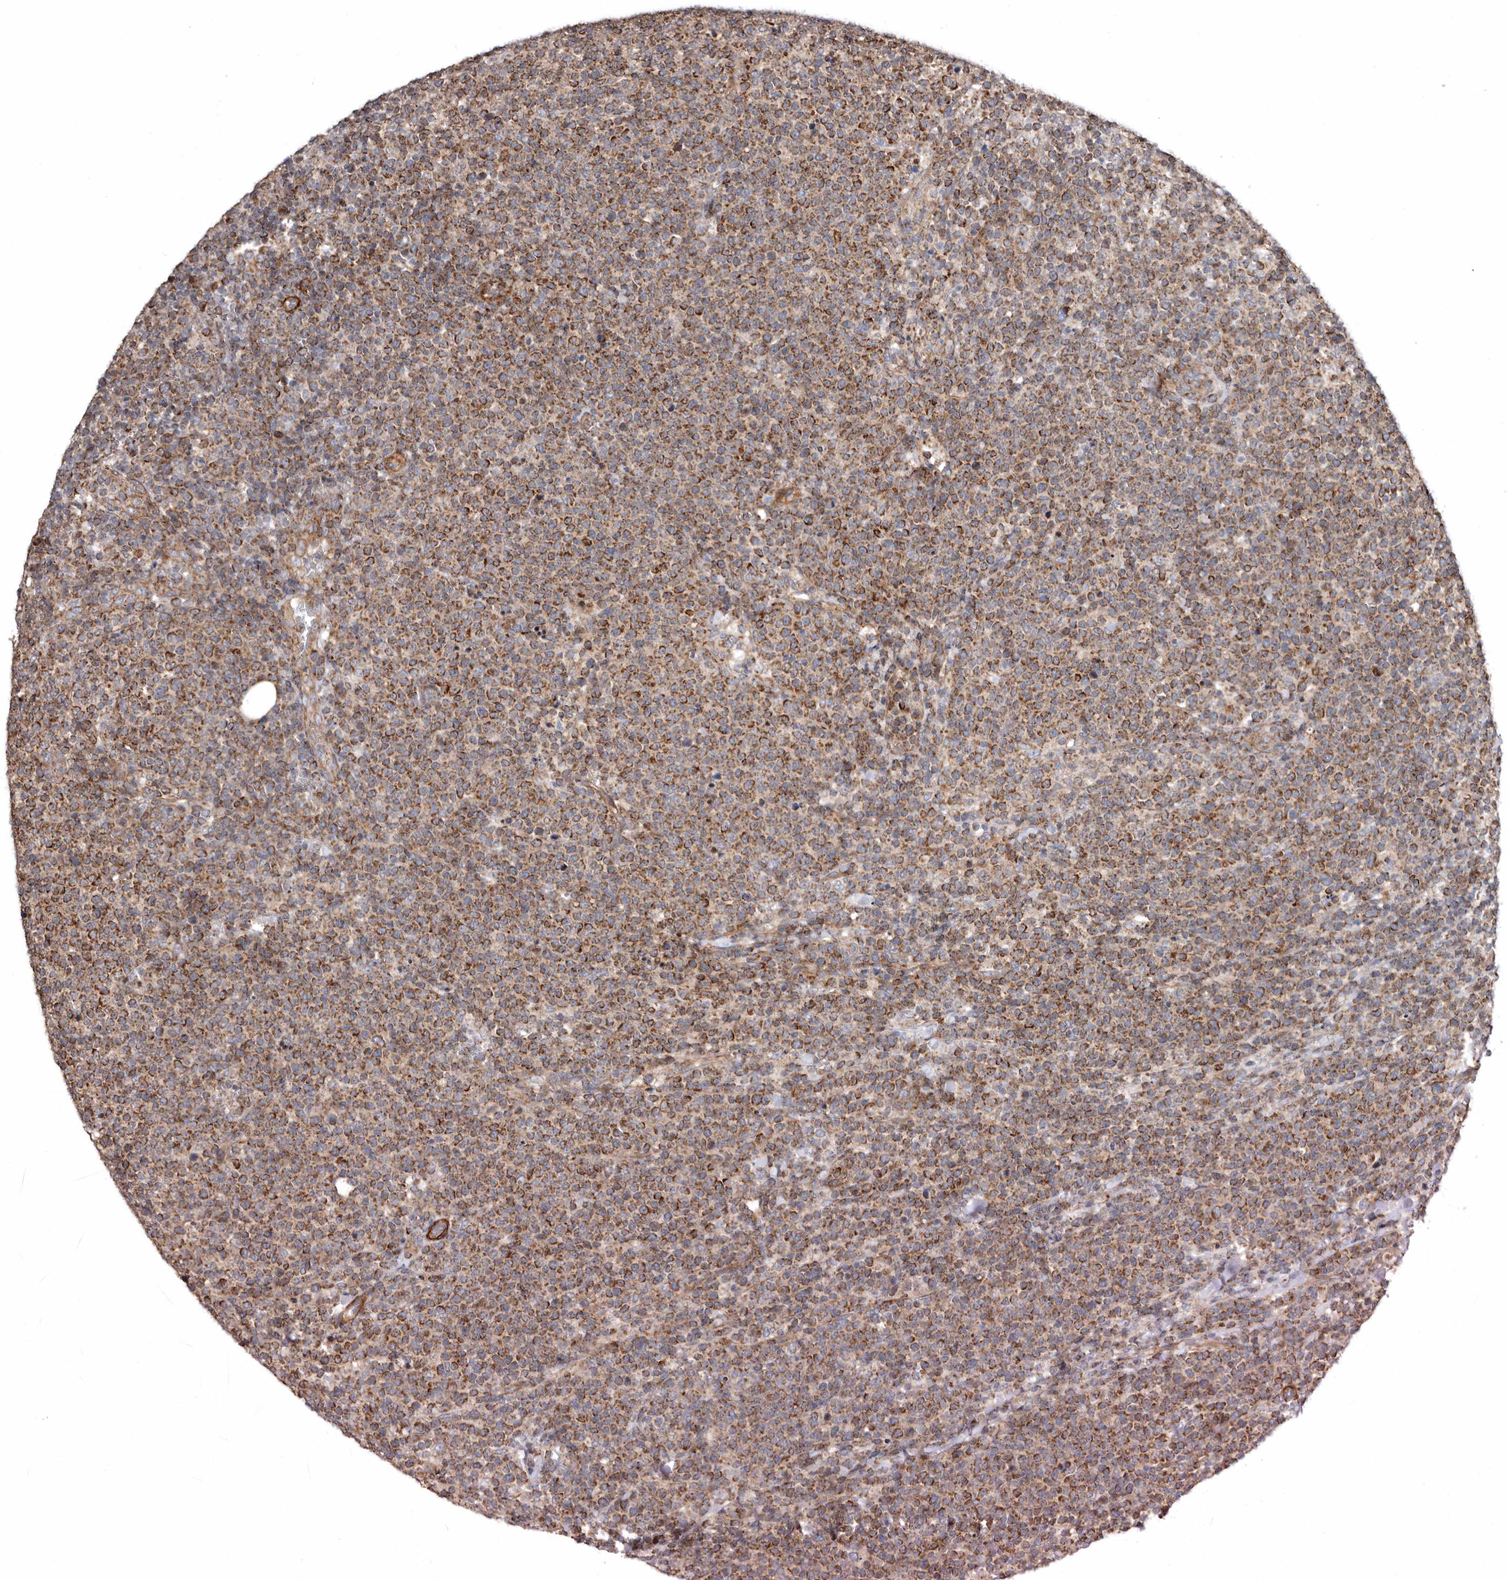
{"staining": {"intensity": "moderate", "quantity": "25%-75%", "location": "cytoplasmic/membranous"}, "tissue": "lymphoma", "cell_type": "Tumor cells", "image_type": "cancer", "snomed": [{"axis": "morphology", "description": "Malignant lymphoma, non-Hodgkin's type, High grade"}, {"axis": "topography", "description": "Lymph node"}], "caption": "Immunohistochemical staining of lymphoma shows medium levels of moderate cytoplasmic/membranous protein staining in approximately 25%-75% of tumor cells. The staining is performed using DAB brown chromogen to label protein expression. The nuclei are counter-stained blue using hematoxylin.", "gene": "PROKR1", "patient": {"sex": "male", "age": 61}}